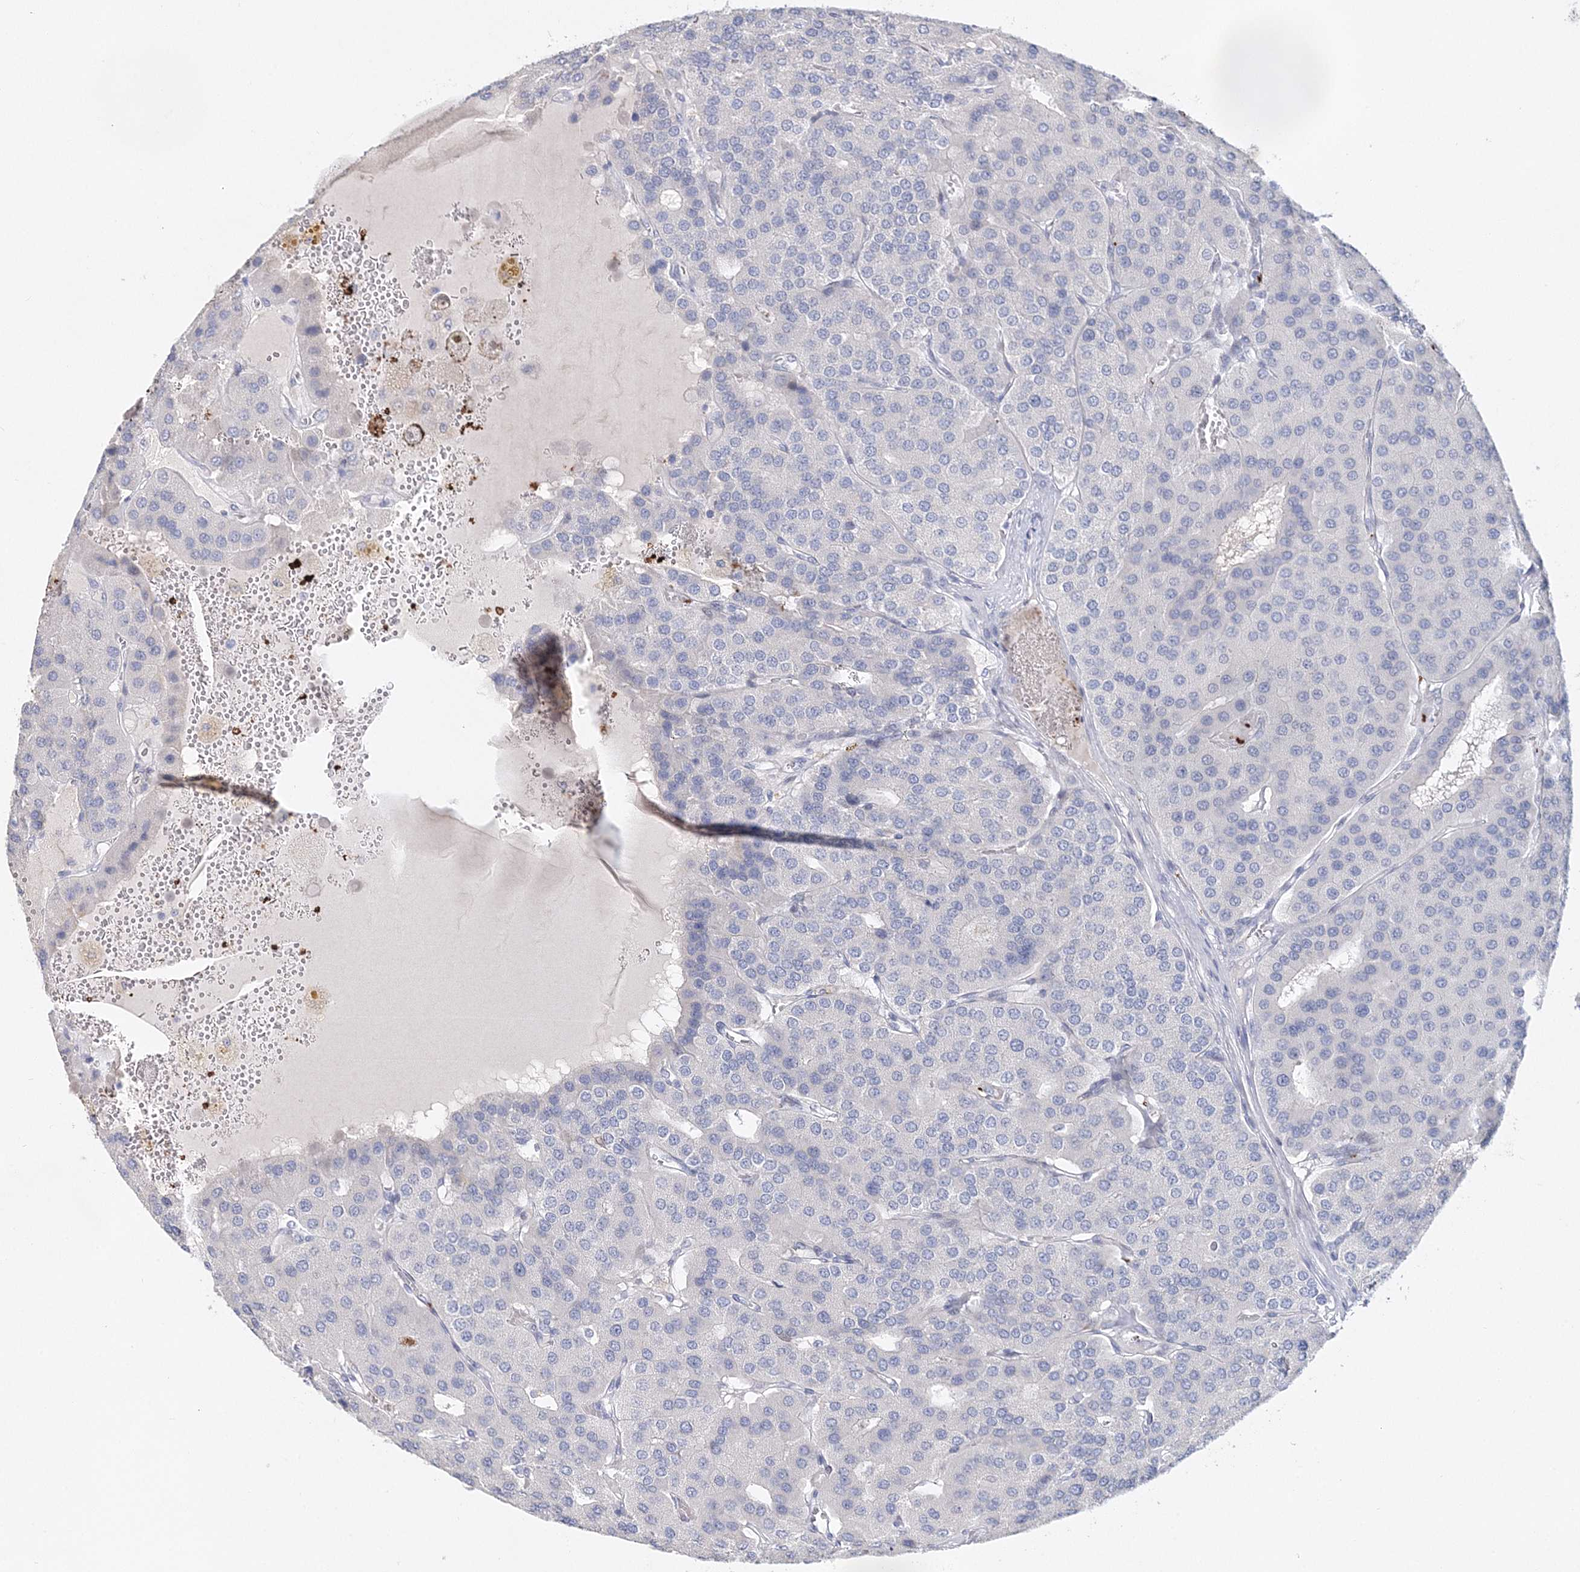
{"staining": {"intensity": "negative", "quantity": "none", "location": "none"}, "tissue": "parathyroid gland", "cell_type": "Glandular cells", "image_type": "normal", "snomed": [{"axis": "morphology", "description": "Normal tissue, NOS"}, {"axis": "morphology", "description": "Adenoma, NOS"}, {"axis": "topography", "description": "Parathyroid gland"}], "caption": "DAB (3,3'-diaminobenzidine) immunohistochemical staining of unremarkable parathyroid gland demonstrates no significant staining in glandular cells. (DAB immunohistochemistry, high magnification).", "gene": "MYOZ2", "patient": {"sex": "female", "age": 86}}